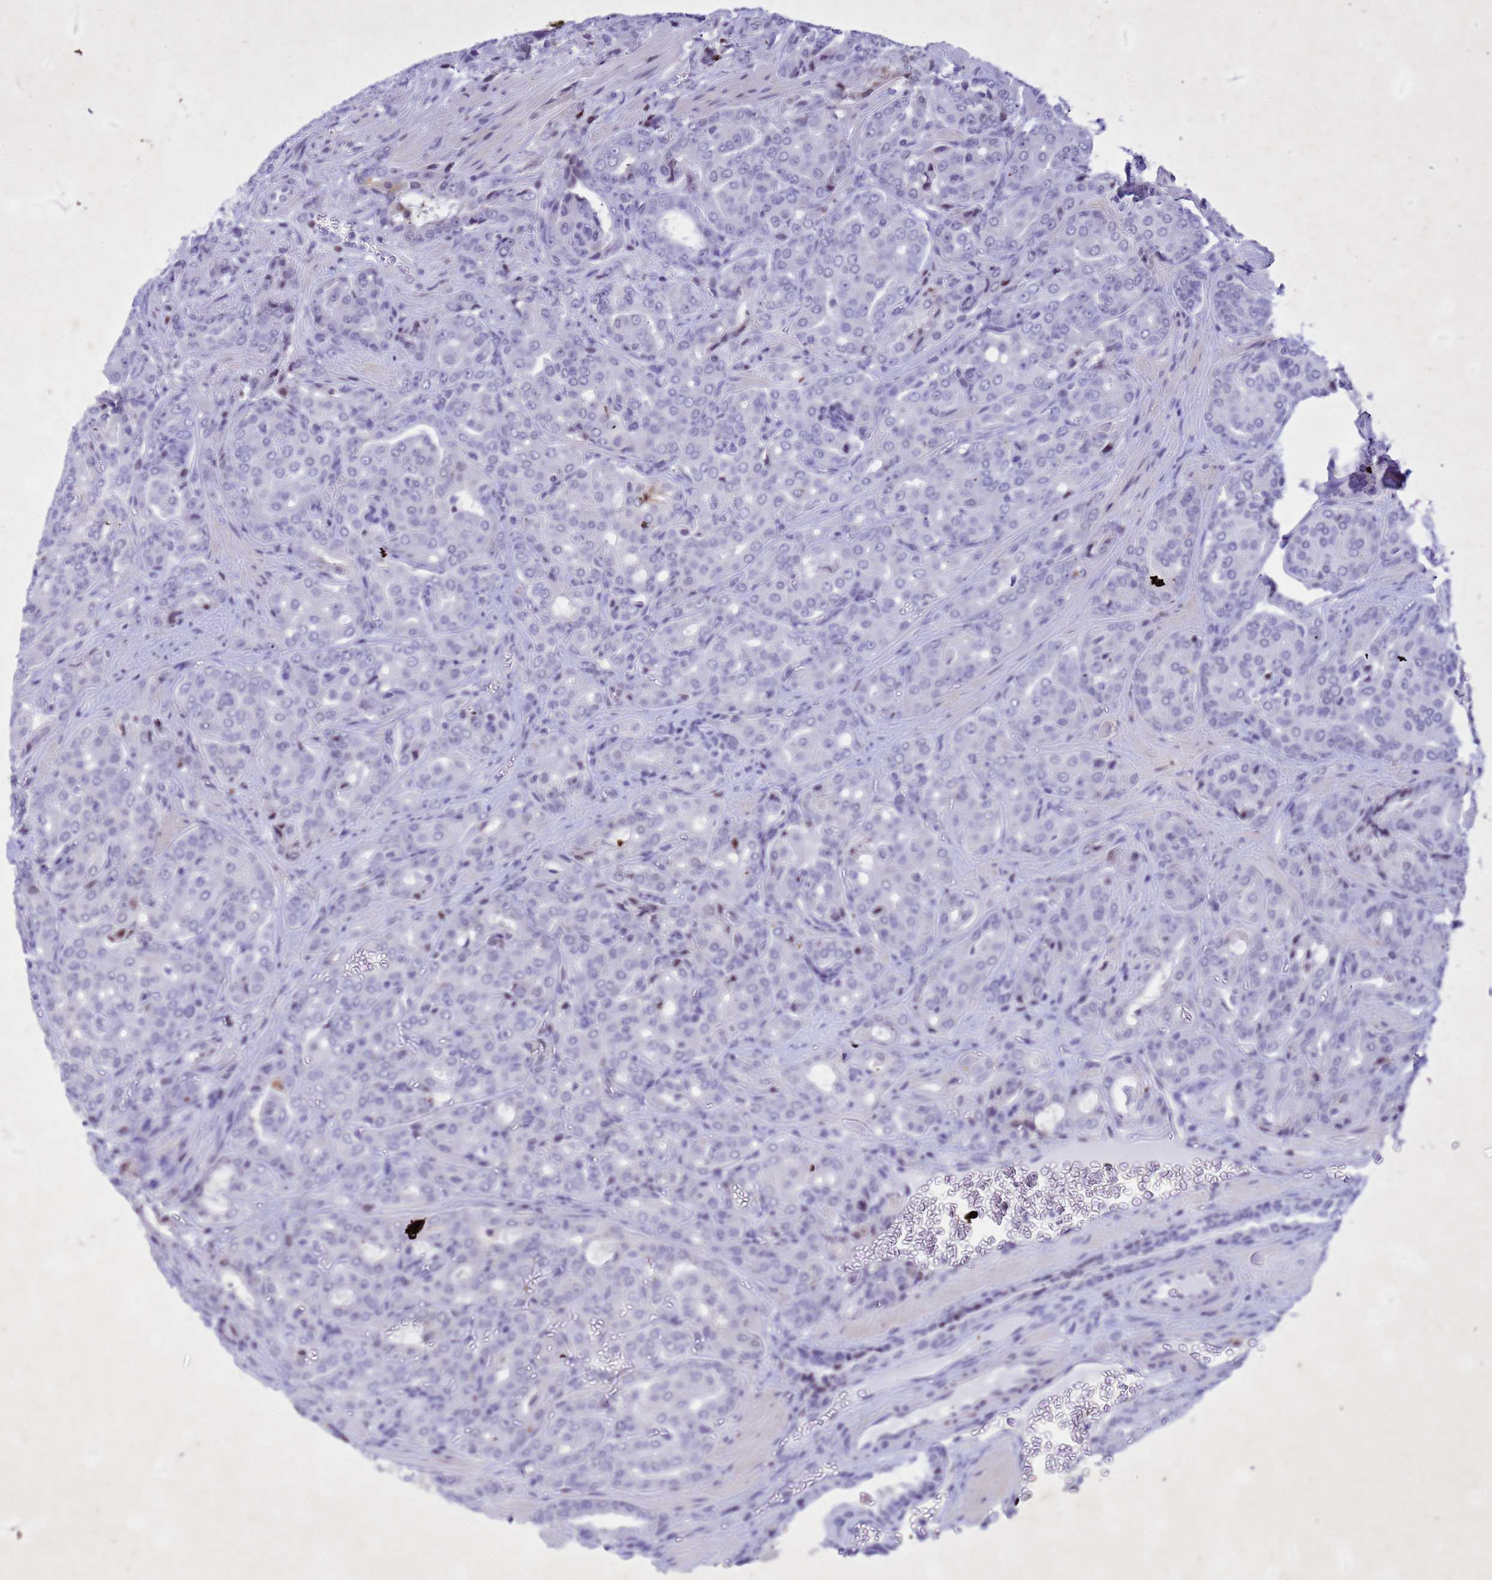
{"staining": {"intensity": "negative", "quantity": "none", "location": "none"}, "tissue": "prostate cancer", "cell_type": "Tumor cells", "image_type": "cancer", "snomed": [{"axis": "morphology", "description": "Adenocarcinoma, High grade"}, {"axis": "topography", "description": "Prostate"}], "caption": "Immunohistochemical staining of human prostate cancer (adenocarcinoma (high-grade)) shows no significant staining in tumor cells.", "gene": "COPS9", "patient": {"sex": "male", "age": 68}}